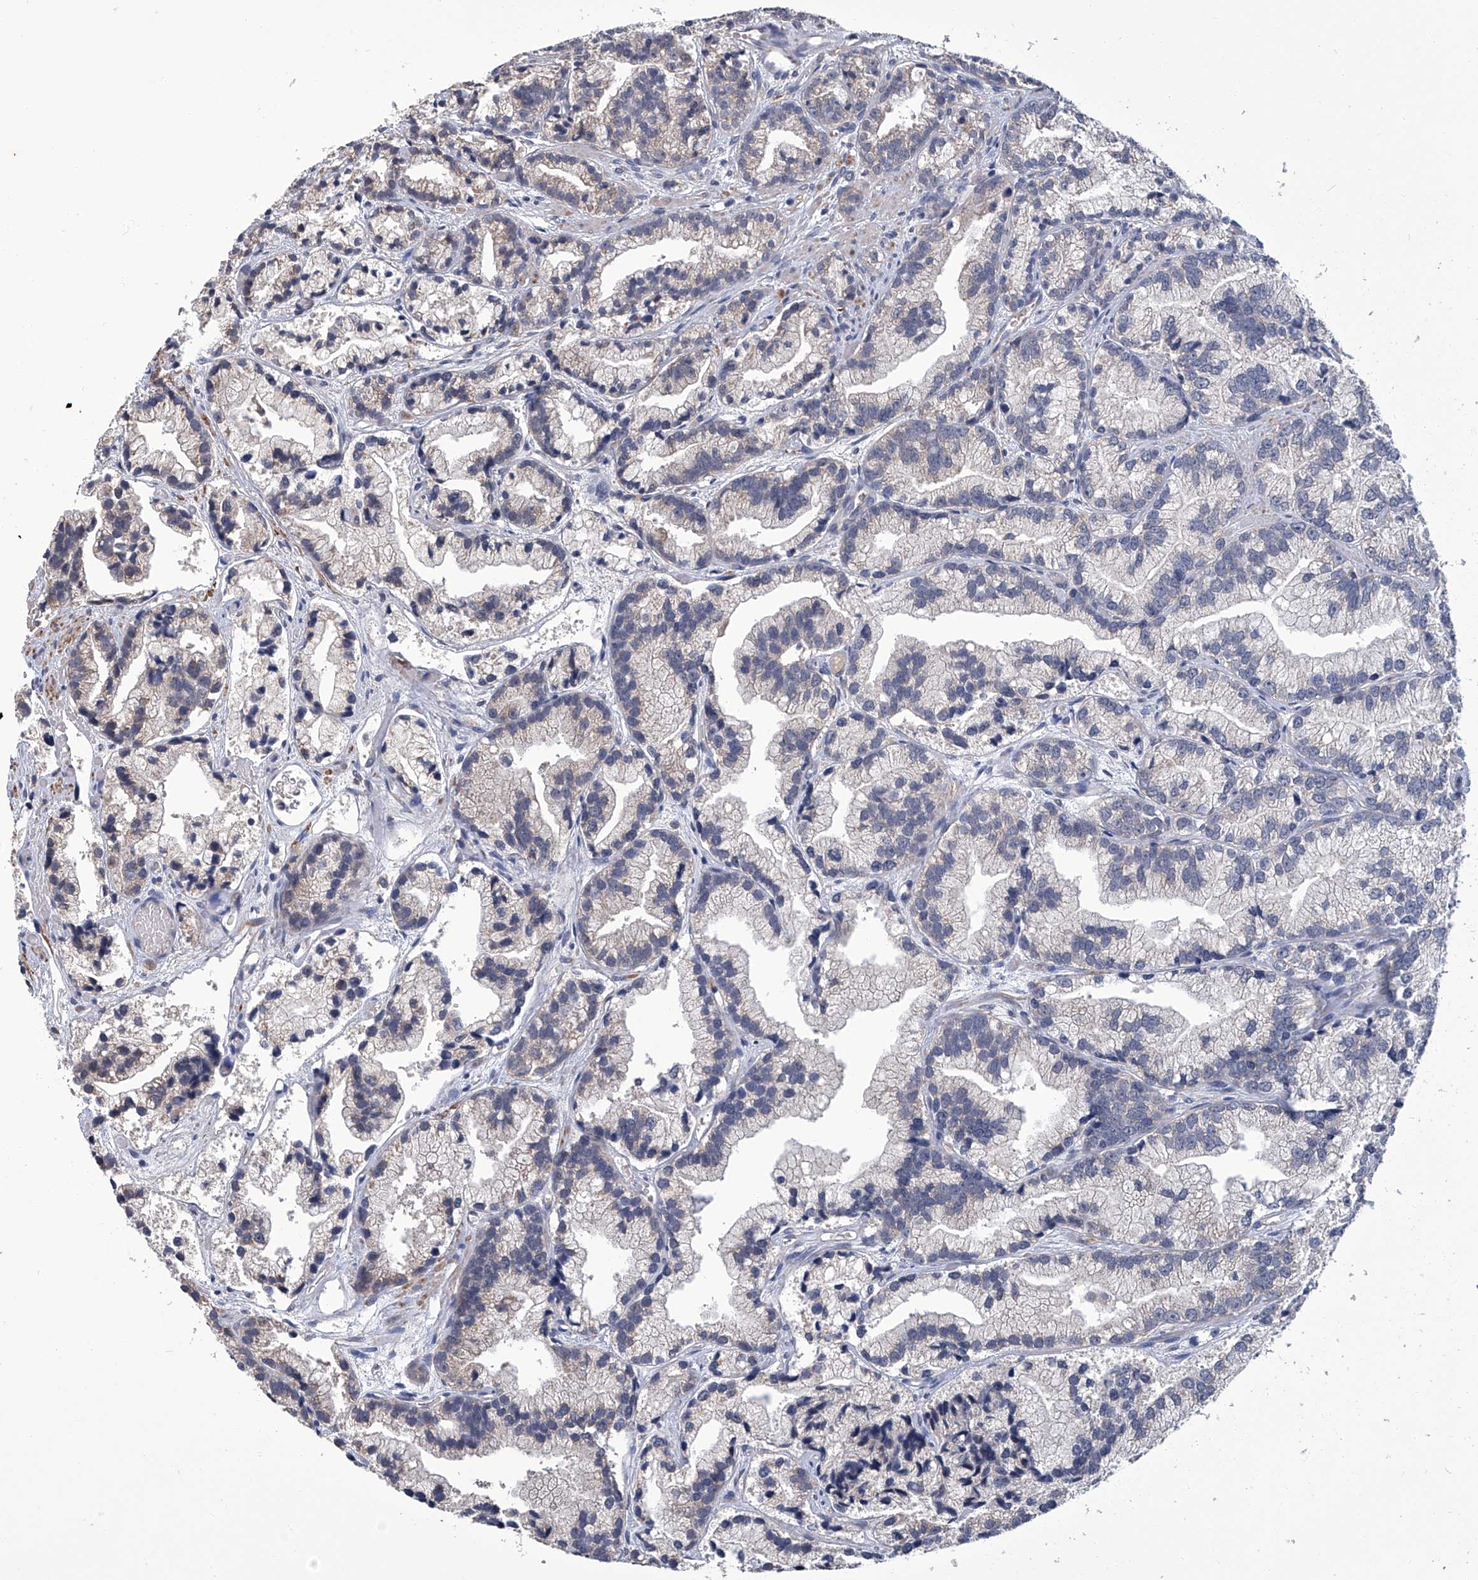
{"staining": {"intensity": "weak", "quantity": "<25%", "location": "cytoplasmic/membranous"}, "tissue": "prostate cancer", "cell_type": "Tumor cells", "image_type": "cancer", "snomed": [{"axis": "morphology", "description": "Adenocarcinoma, Low grade"}, {"axis": "topography", "description": "Prostate"}], "caption": "High magnification brightfield microscopy of prostate cancer (adenocarcinoma (low-grade)) stained with DAB (brown) and counterstained with hematoxylin (blue): tumor cells show no significant staining.", "gene": "OAT", "patient": {"sex": "male", "age": 89}}